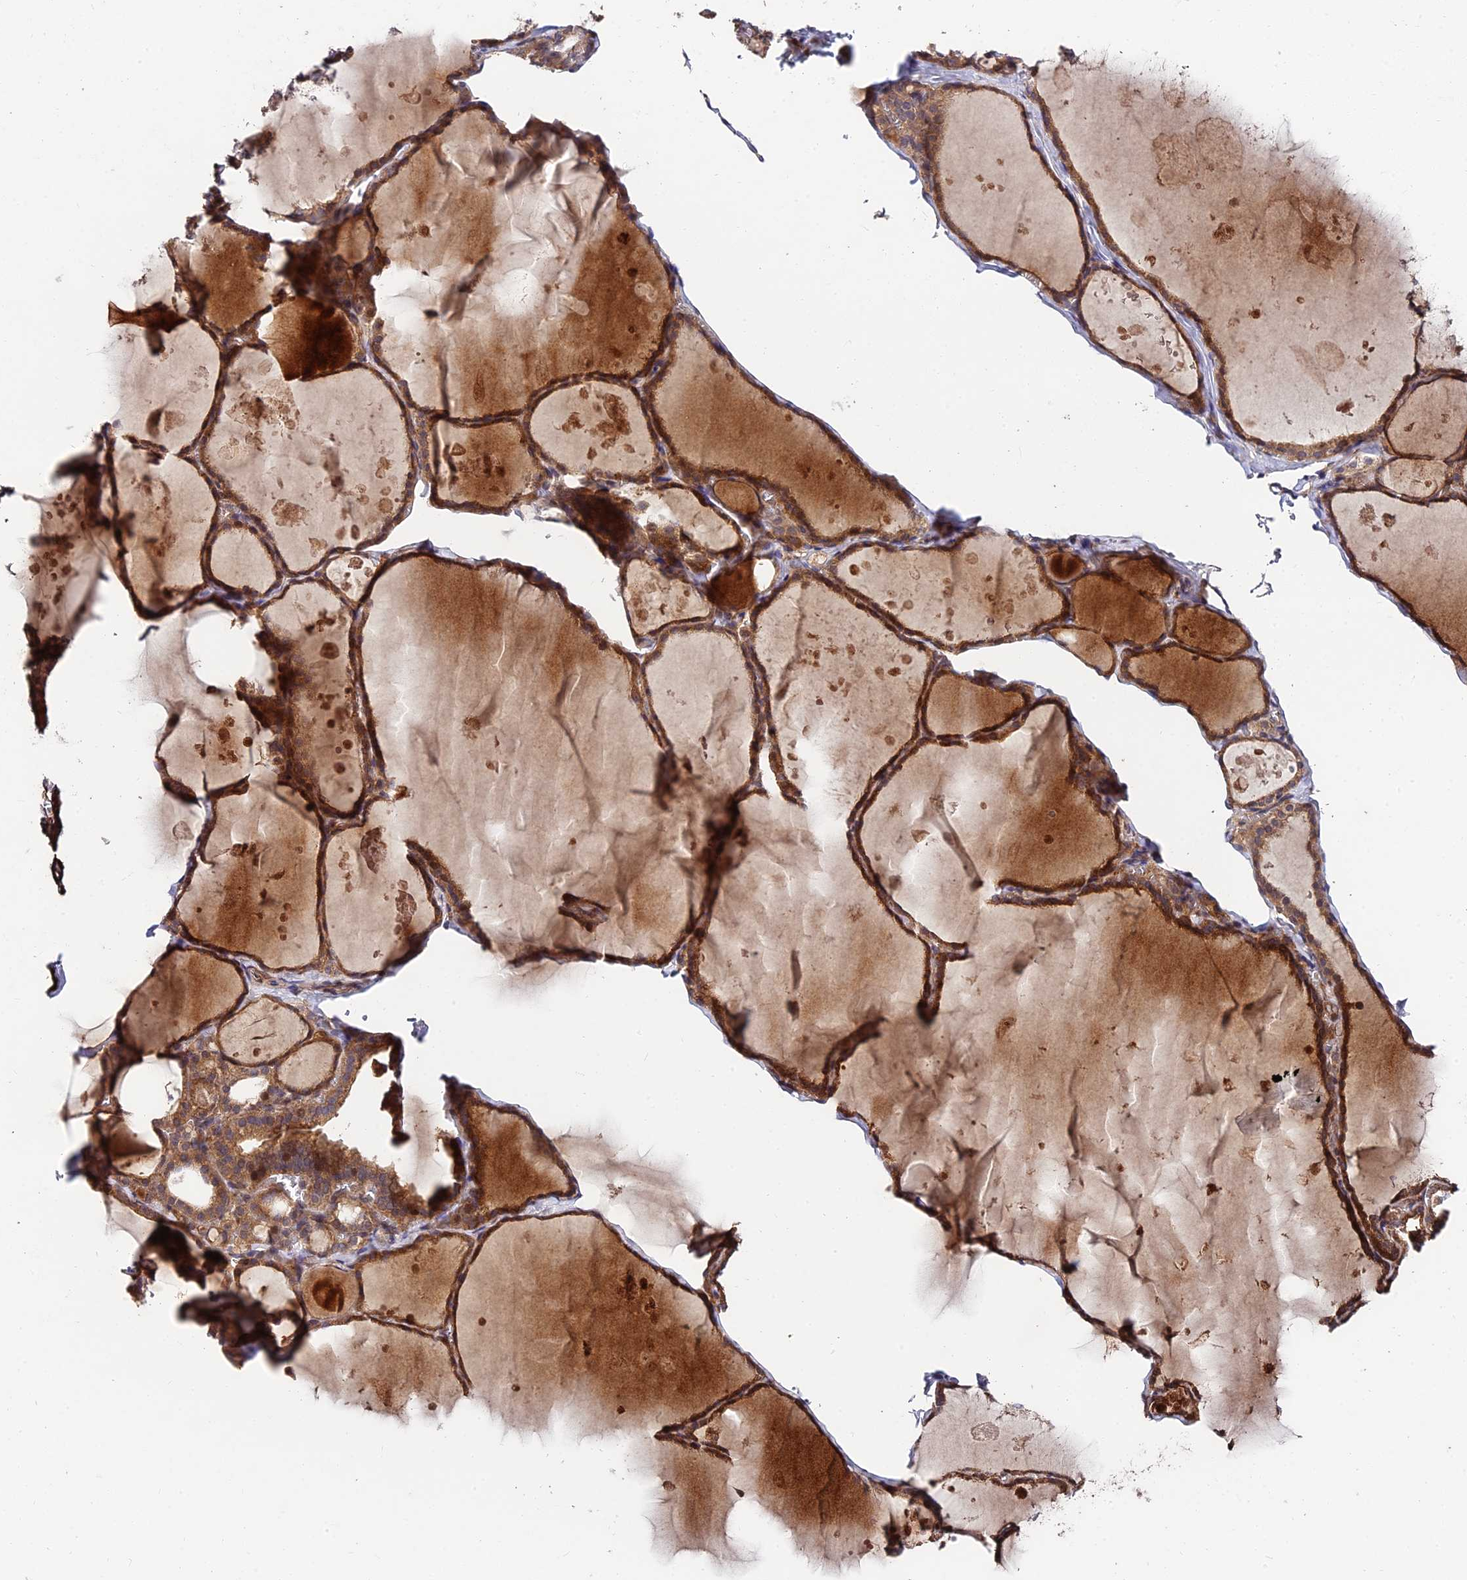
{"staining": {"intensity": "moderate", "quantity": ">75%", "location": "cytoplasmic/membranous"}, "tissue": "thyroid gland", "cell_type": "Glandular cells", "image_type": "normal", "snomed": [{"axis": "morphology", "description": "Normal tissue, NOS"}, {"axis": "topography", "description": "Thyroid gland"}], "caption": "Moderate cytoplasmic/membranous expression is present in approximately >75% of glandular cells in unremarkable thyroid gland. The protein of interest is stained brown, and the nuclei are stained in blue (DAB (3,3'-diaminobenzidine) IHC with brightfield microscopy, high magnification).", "gene": "MKKS", "patient": {"sex": "male", "age": 56}}